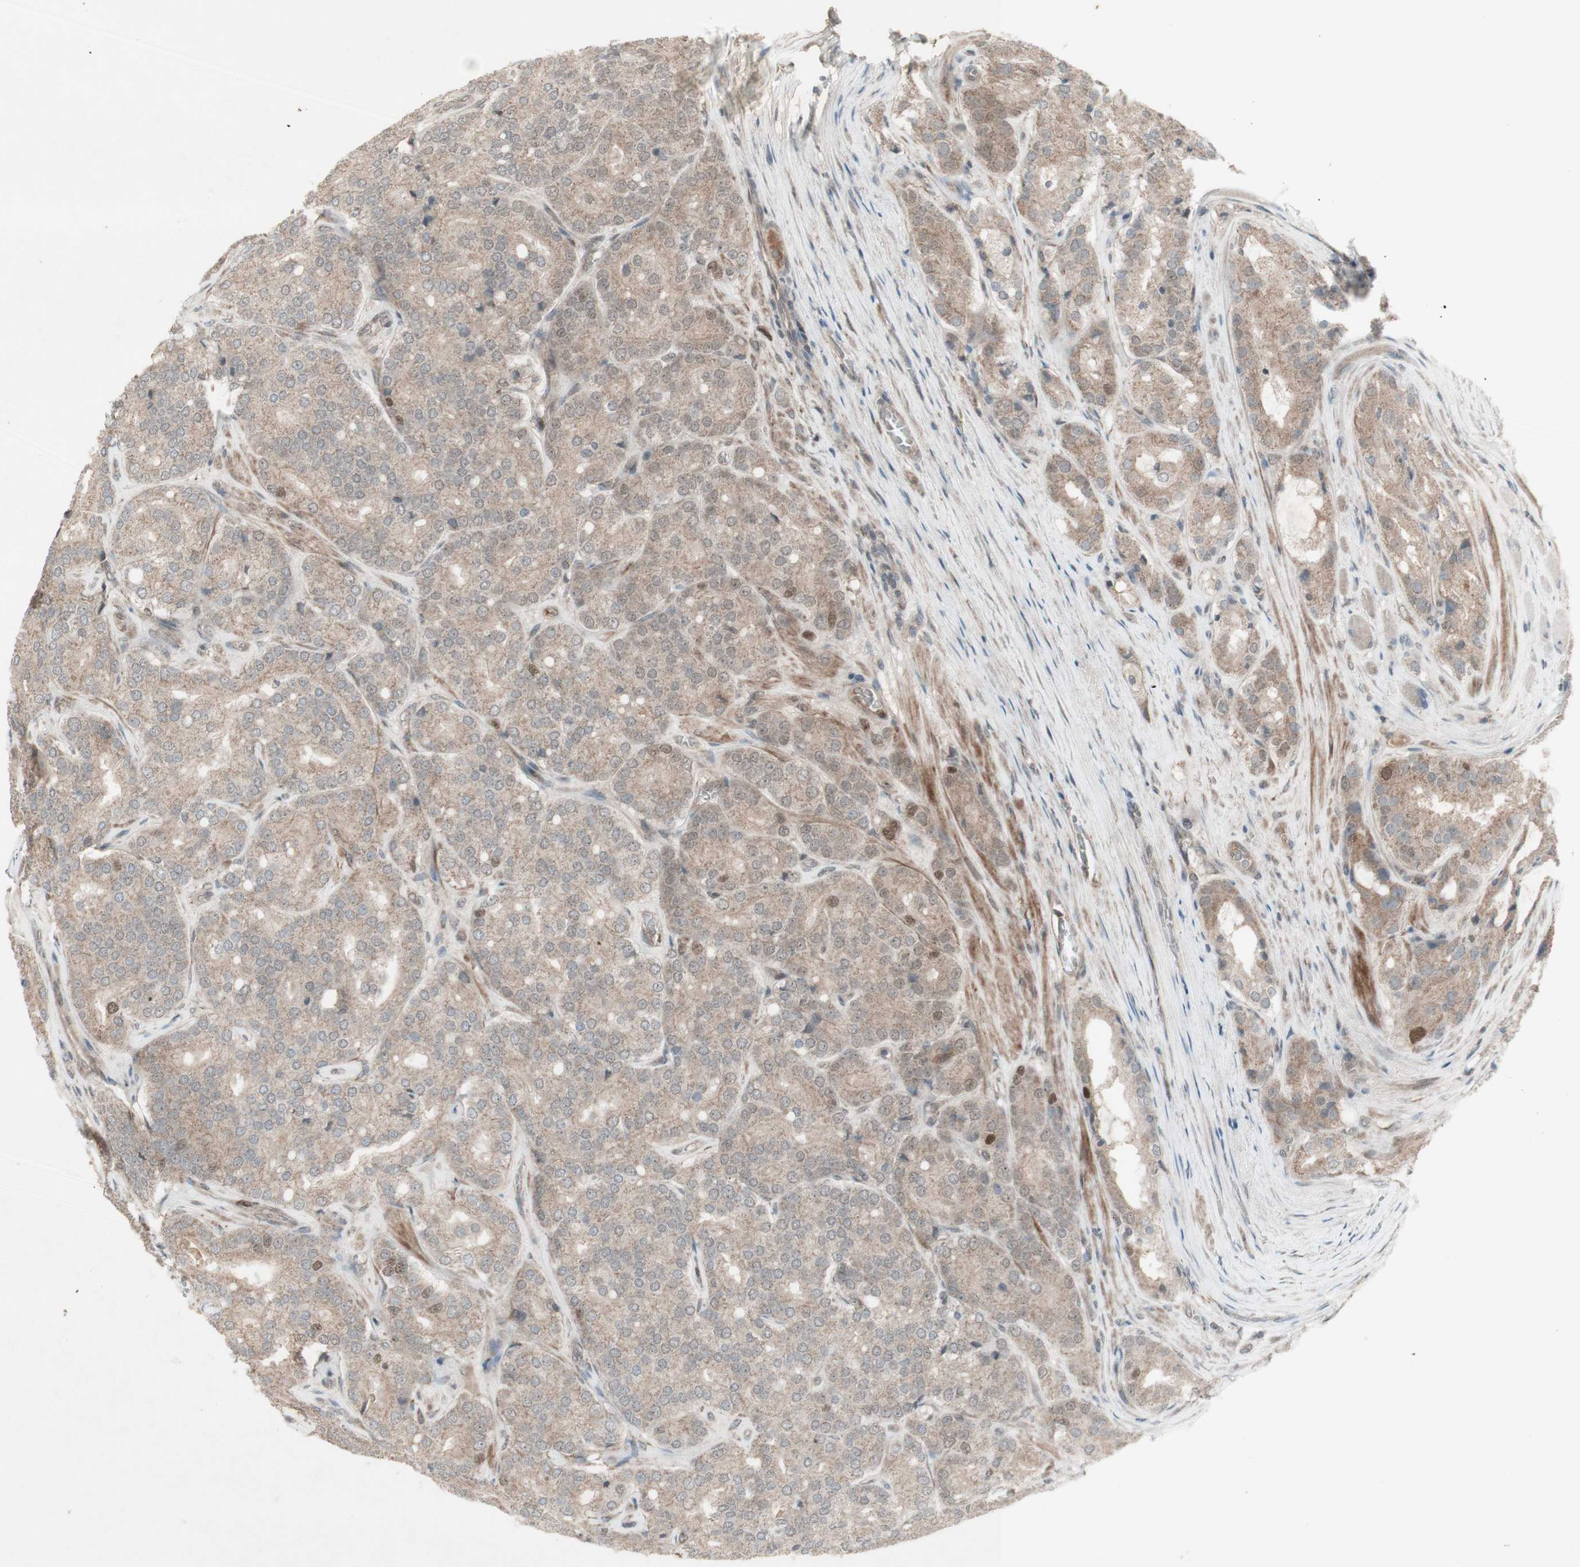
{"staining": {"intensity": "weak", "quantity": ">75%", "location": "cytoplasmic/membranous,nuclear"}, "tissue": "prostate cancer", "cell_type": "Tumor cells", "image_type": "cancer", "snomed": [{"axis": "morphology", "description": "Adenocarcinoma, High grade"}, {"axis": "topography", "description": "Prostate"}], "caption": "Immunohistochemical staining of prostate cancer (high-grade adenocarcinoma) demonstrates low levels of weak cytoplasmic/membranous and nuclear protein expression in about >75% of tumor cells. (Stains: DAB (3,3'-diaminobenzidine) in brown, nuclei in blue, Microscopy: brightfield microscopy at high magnification).", "gene": "MSH6", "patient": {"sex": "male", "age": 65}}